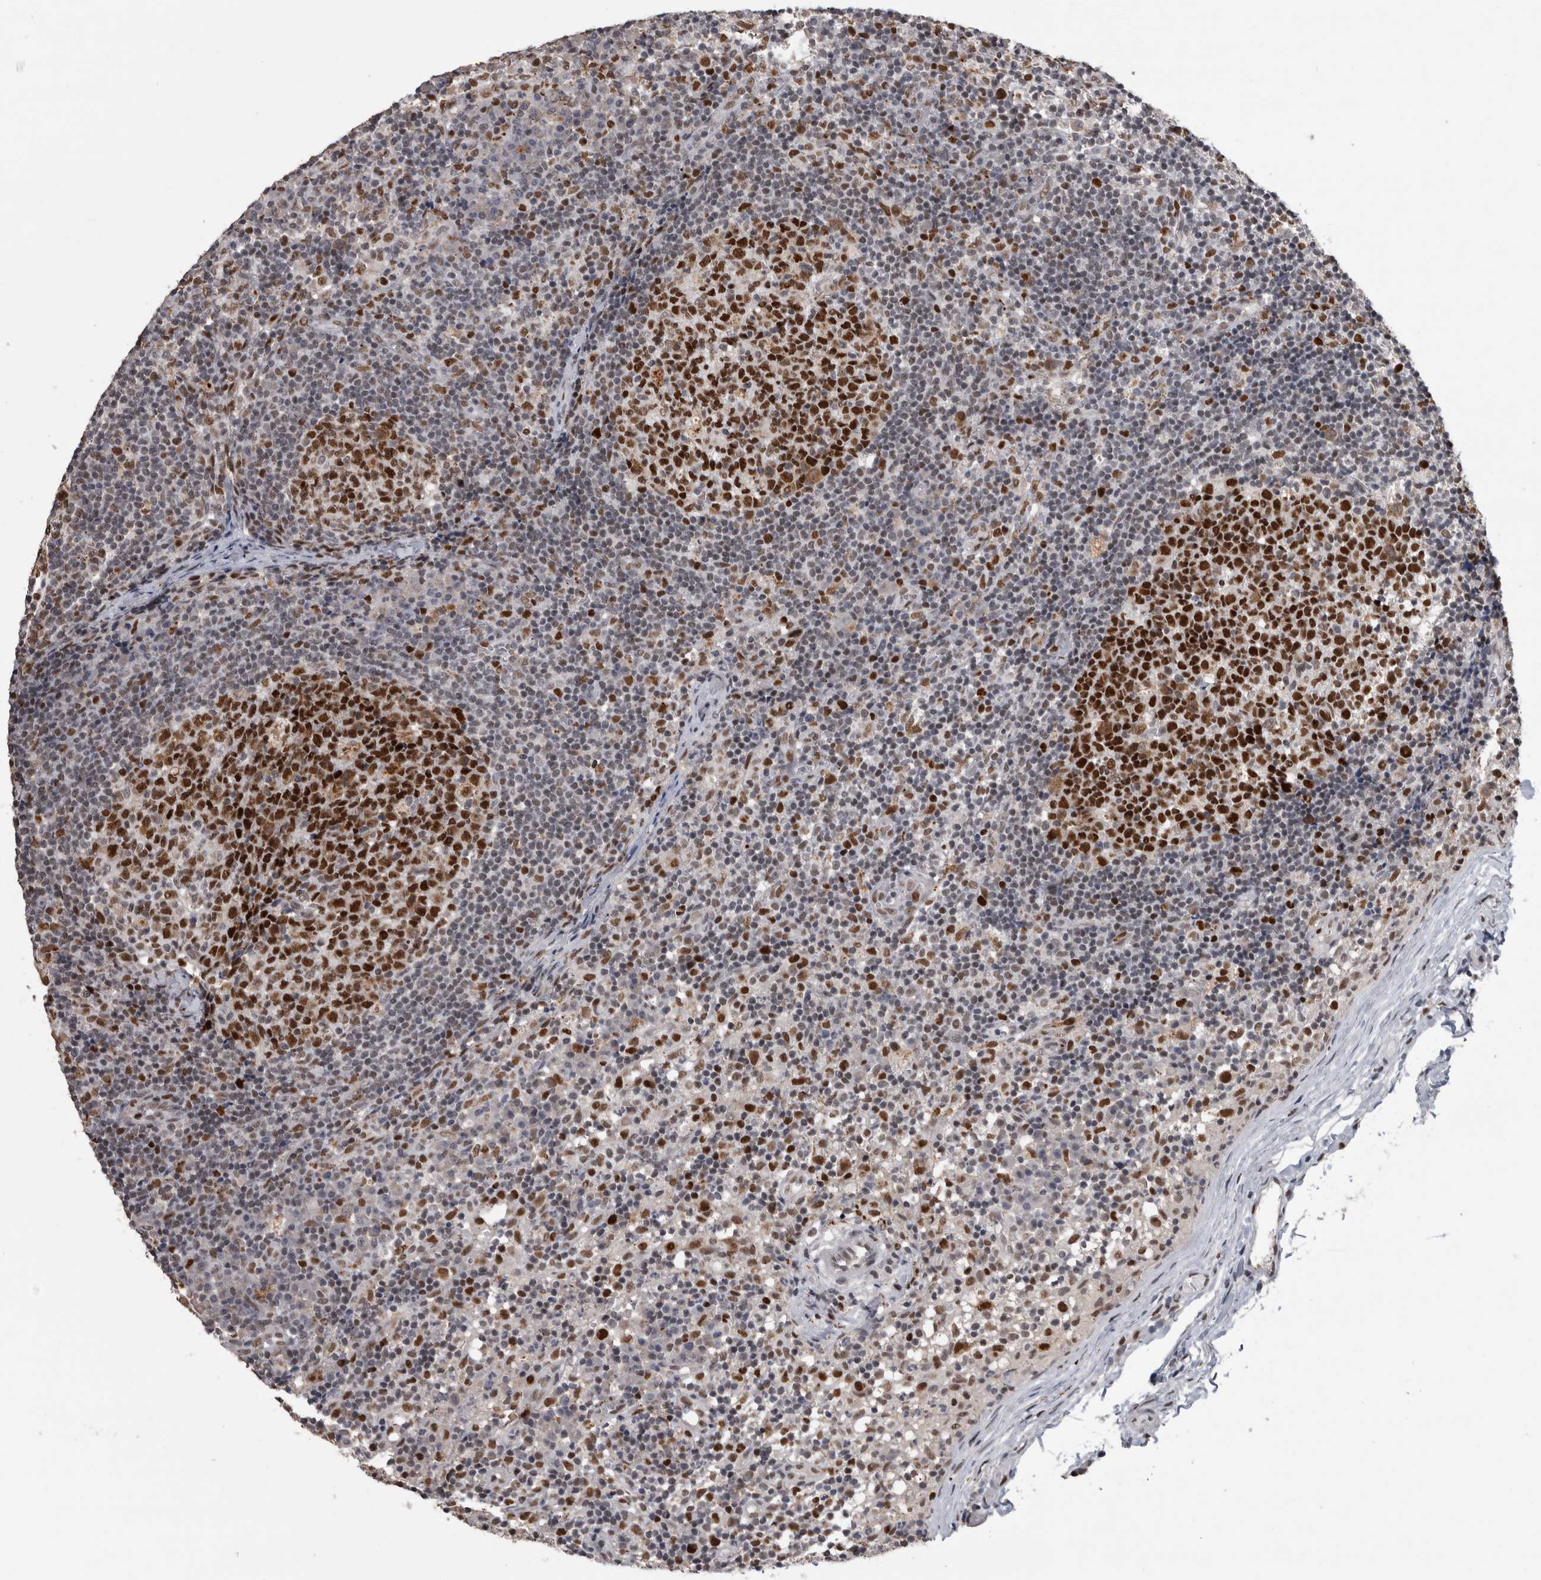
{"staining": {"intensity": "strong", "quantity": ">75%", "location": "nuclear"}, "tissue": "lymph node", "cell_type": "Germinal center cells", "image_type": "normal", "snomed": [{"axis": "morphology", "description": "Normal tissue, NOS"}, {"axis": "morphology", "description": "Inflammation, NOS"}, {"axis": "topography", "description": "Lymph node"}], "caption": "About >75% of germinal center cells in benign lymph node show strong nuclear protein expression as visualized by brown immunohistochemical staining.", "gene": "POLD2", "patient": {"sex": "male", "age": 55}}